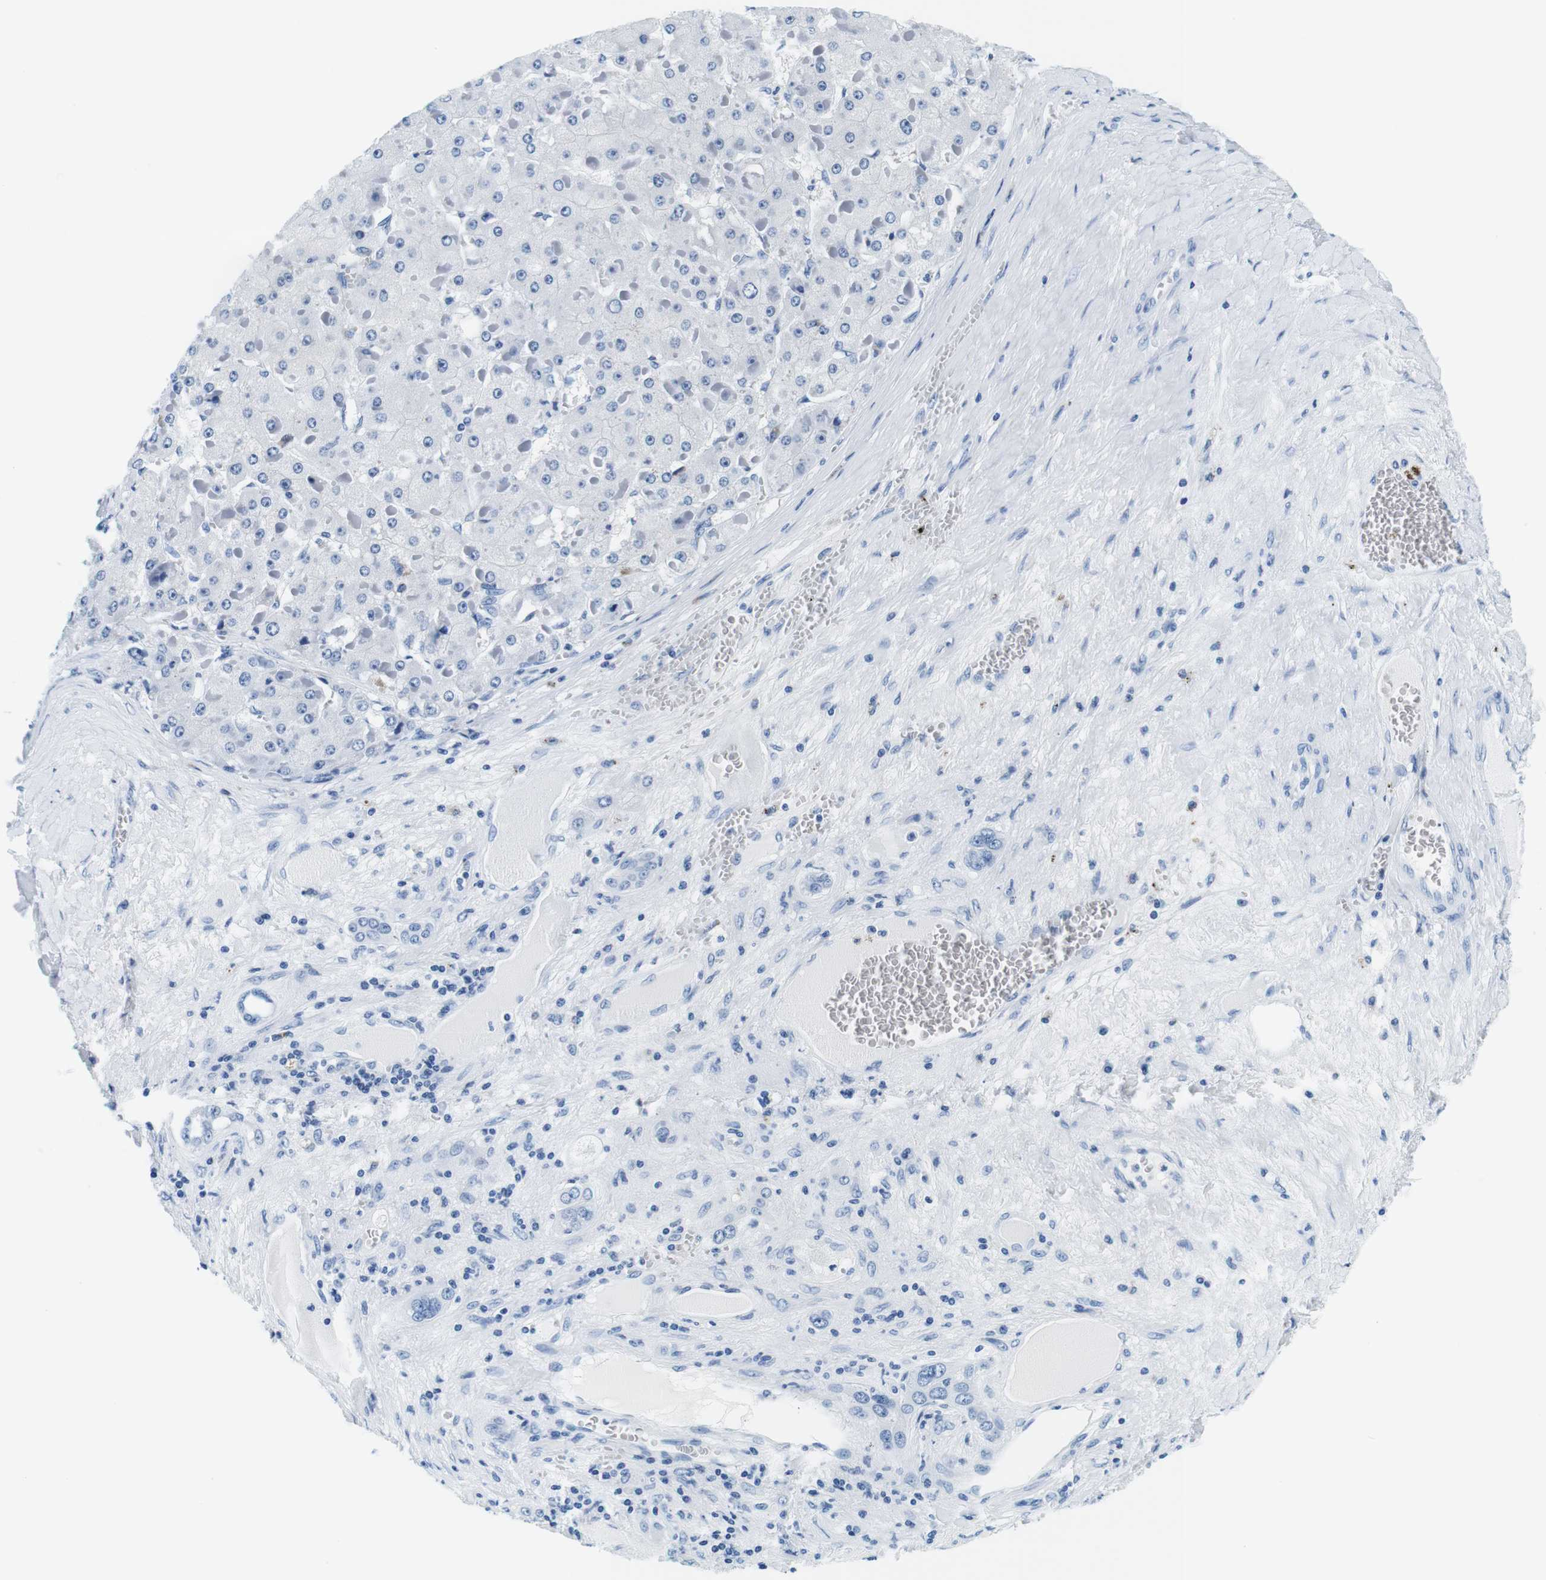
{"staining": {"intensity": "negative", "quantity": "none", "location": "none"}, "tissue": "liver cancer", "cell_type": "Tumor cells", "image_type": "cancer", "snomed": [{"axis": "morphology", "description": "Carcinoma, Hepatocellular, NOS"}, {"axis": "topography", "description": "Liver"}], "caption": "Immunohistochemical staining of human hepatocellular carcinoma (liver) reveals no significant staining in tumor cells.", "gene": "ELANE", "patient": {"sex": "female", "age": 73}}